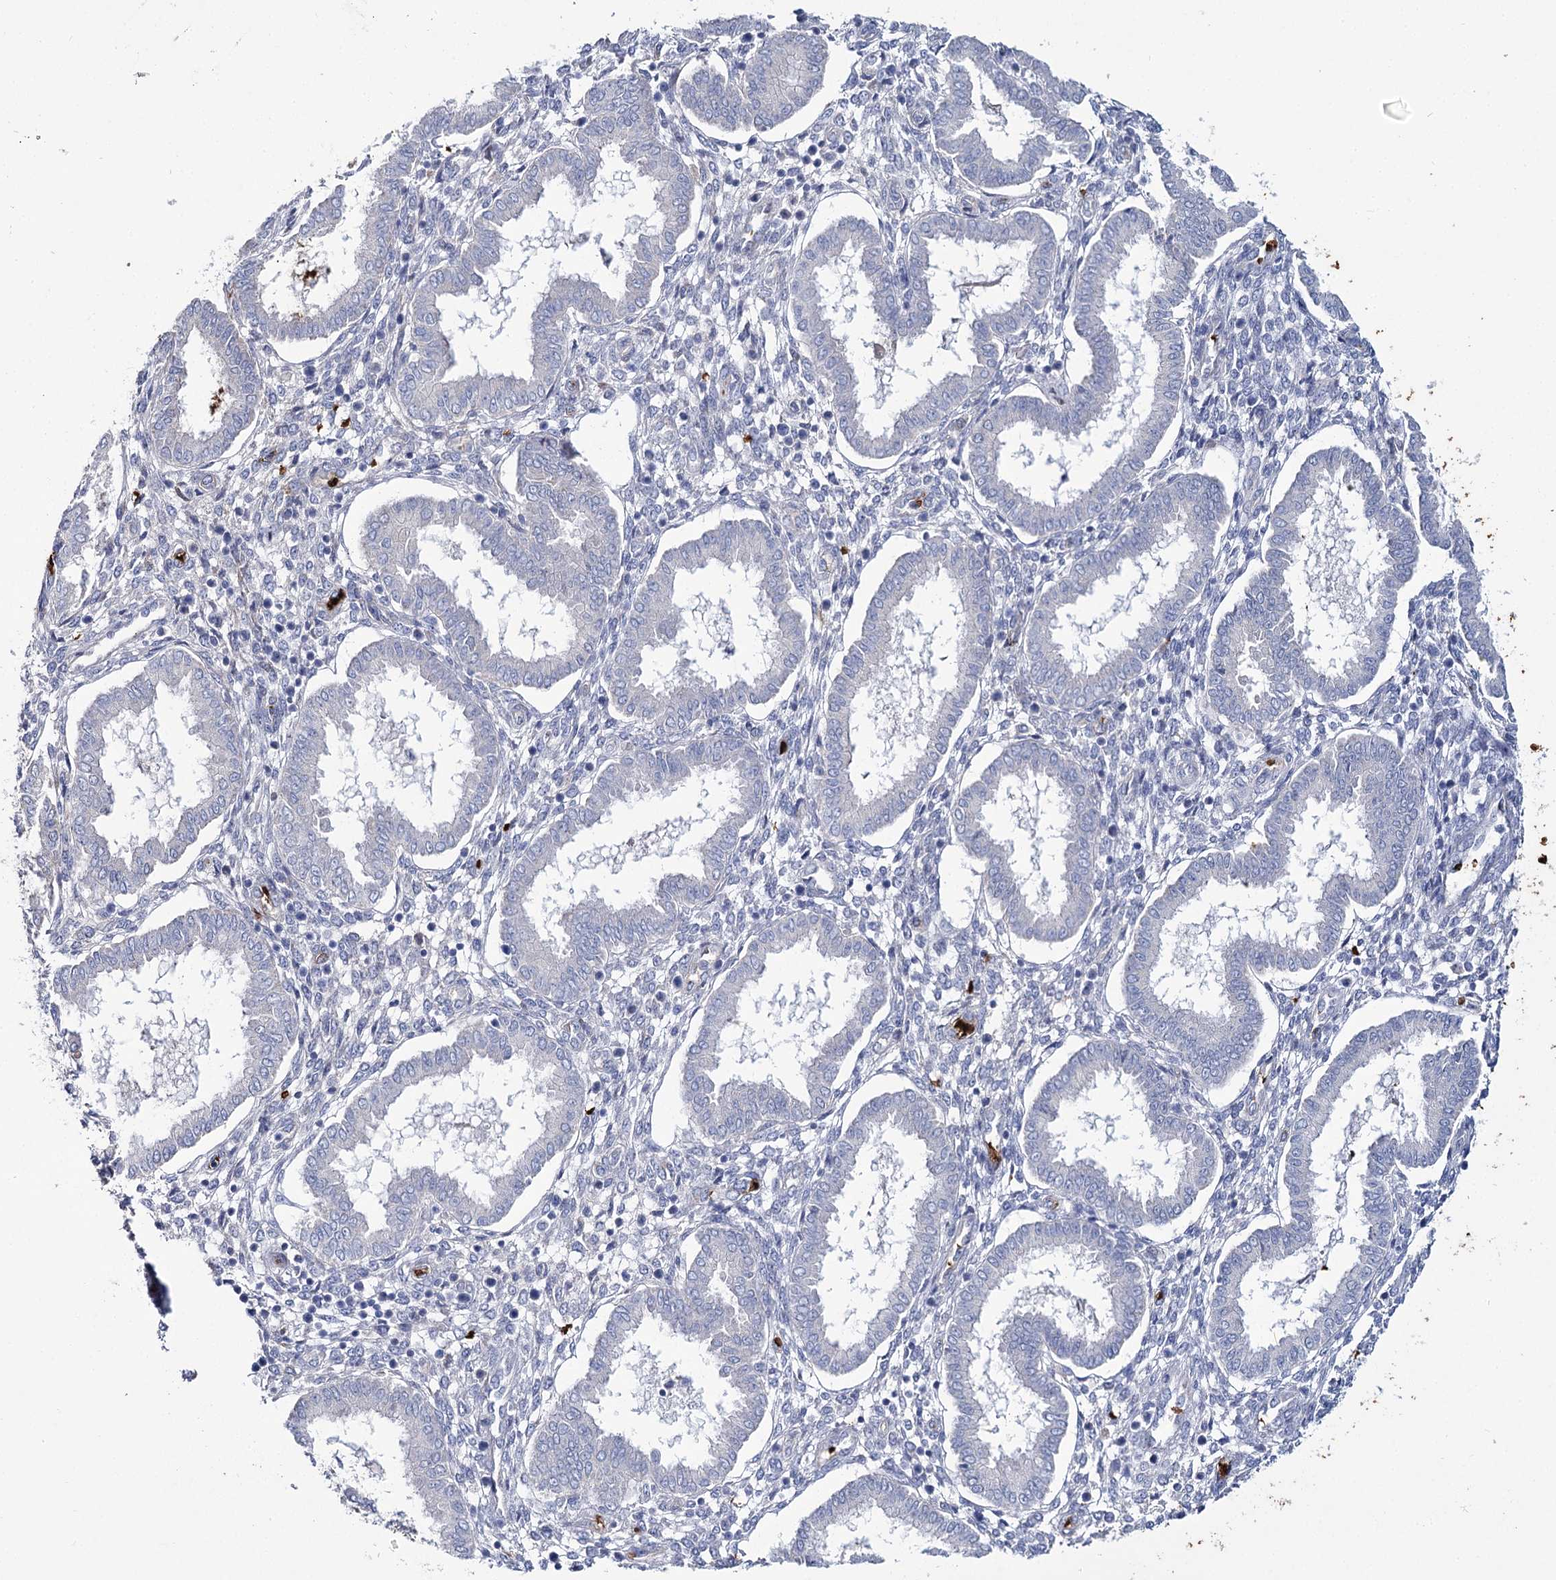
{"staining": {"intensity": "negative", "quantity": "none", "location": "none"}, "tissue": "endometrium", "cell_type": "Cells in endometrial stroma", "image_type": "normal", "snomed": [{"axis": "morphology", "description": "Normal tissue, NOS"}, {"axis": "topography", "description": "Endometrium"}], "caption": "IHC histopathology image of normal endometrium stained for a protein (brown), which demonstrates no expression in cells in endometrial stroma.", "gene": "GBF1", "patient": {"sex": "female", "age": 24}}